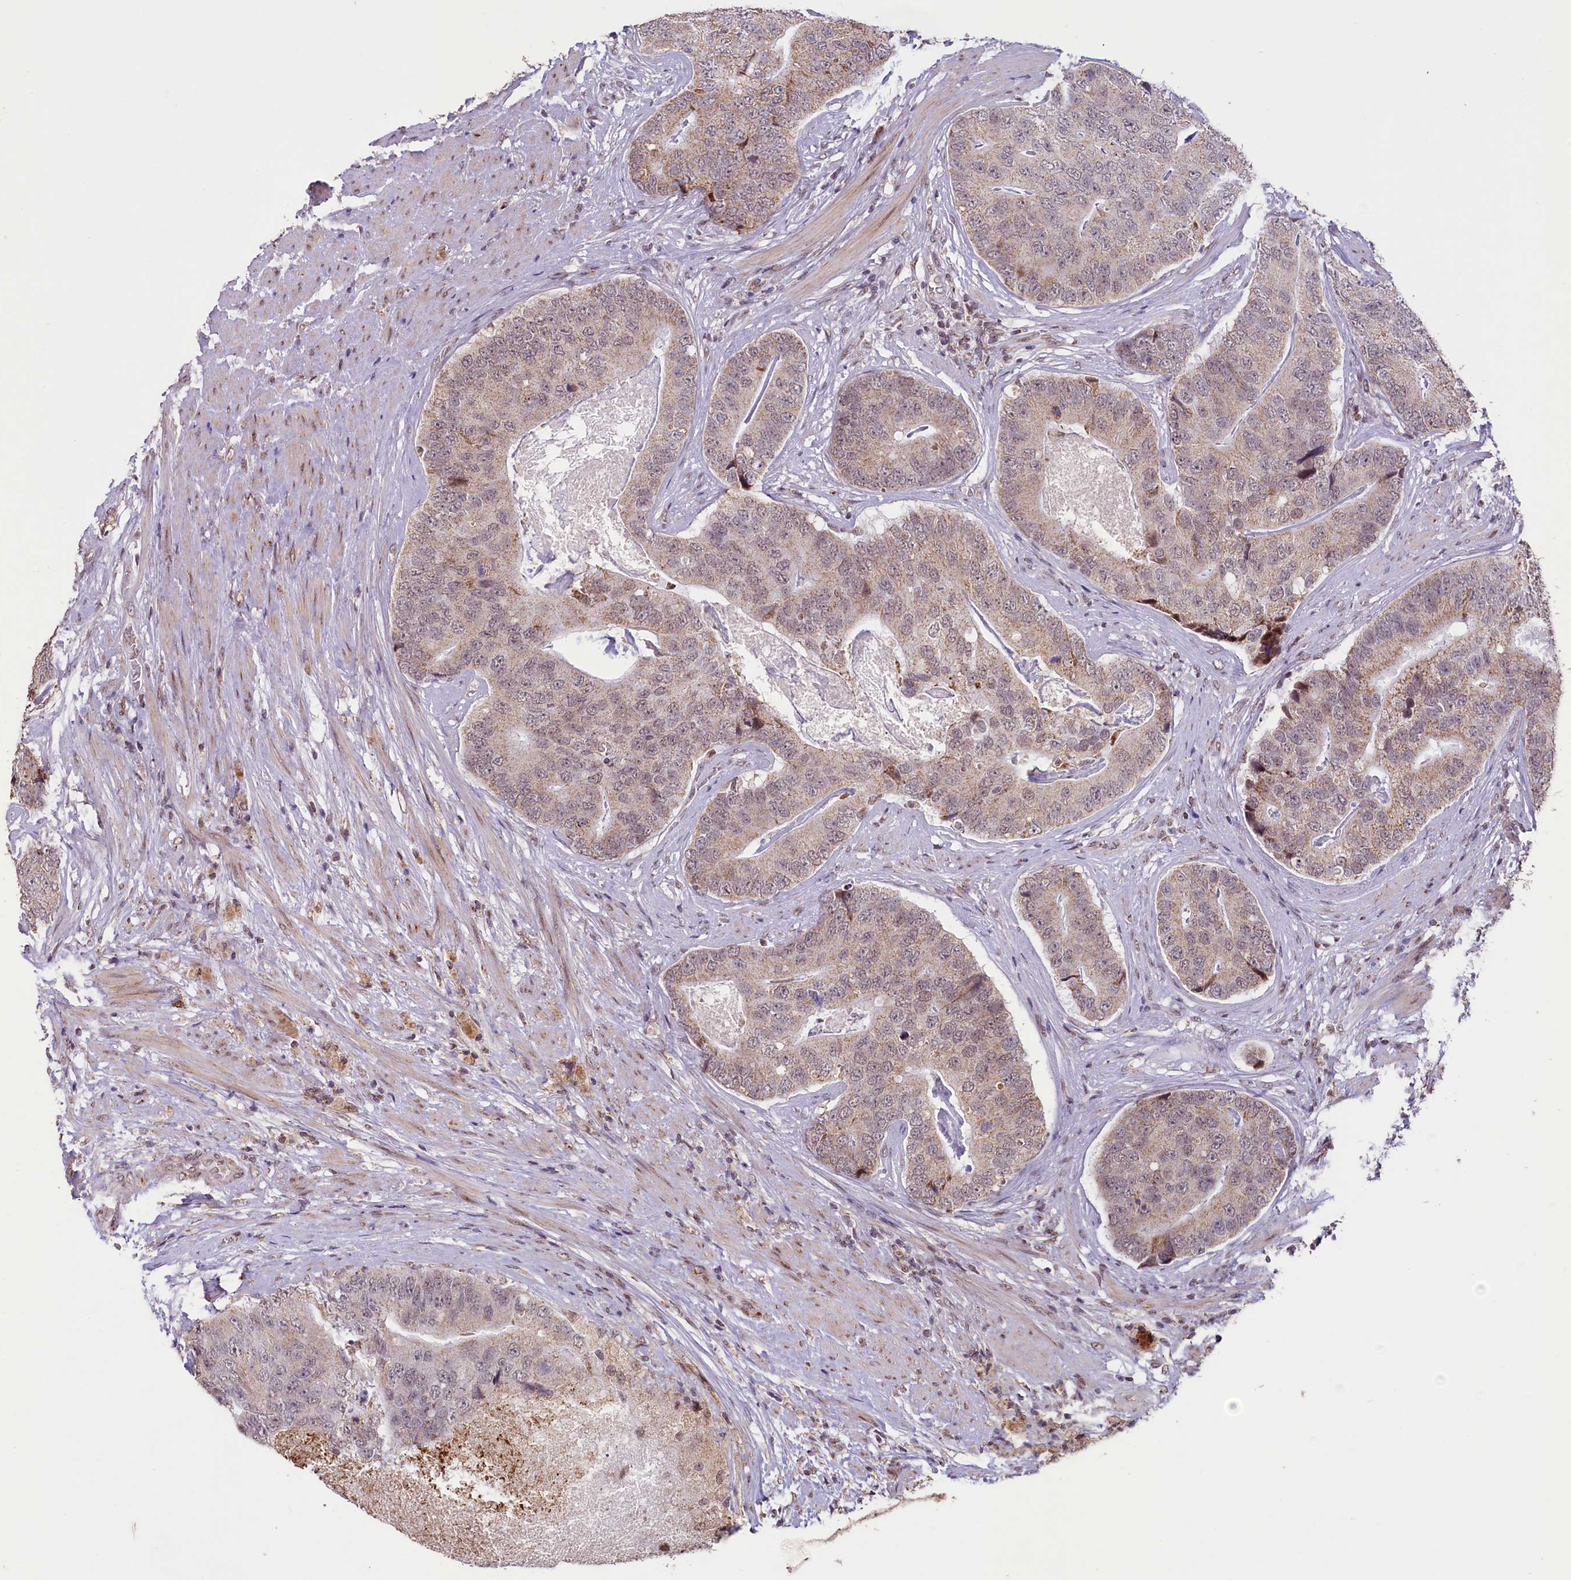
{"staining": {"intensity": "weak", "quantity": ">75%", "location": "cytoplasmic/membranous"}, "tissue": "prostate cancer", "cell_type": "Tumor cells", "image_type": "cancer", "snomed": [{"axis": "morphology", "description": "Adenocarcinoma, High grade"}, {"axis": "topography", "description": "Prostate"}], "caption": "Immunohistochemistry (IHC) of prostate cancer (high-grade adenocarcinoma) displays low levels of weak cytoplasmic/membranous staining in about >75% of tumor cells. (DAB (3,3'-diaminobenzidine) IHC, brown staining for protein, blue staining for nuclei).", "gene": "PDE6D", "patient": {"sex": "male", "age": 70}}